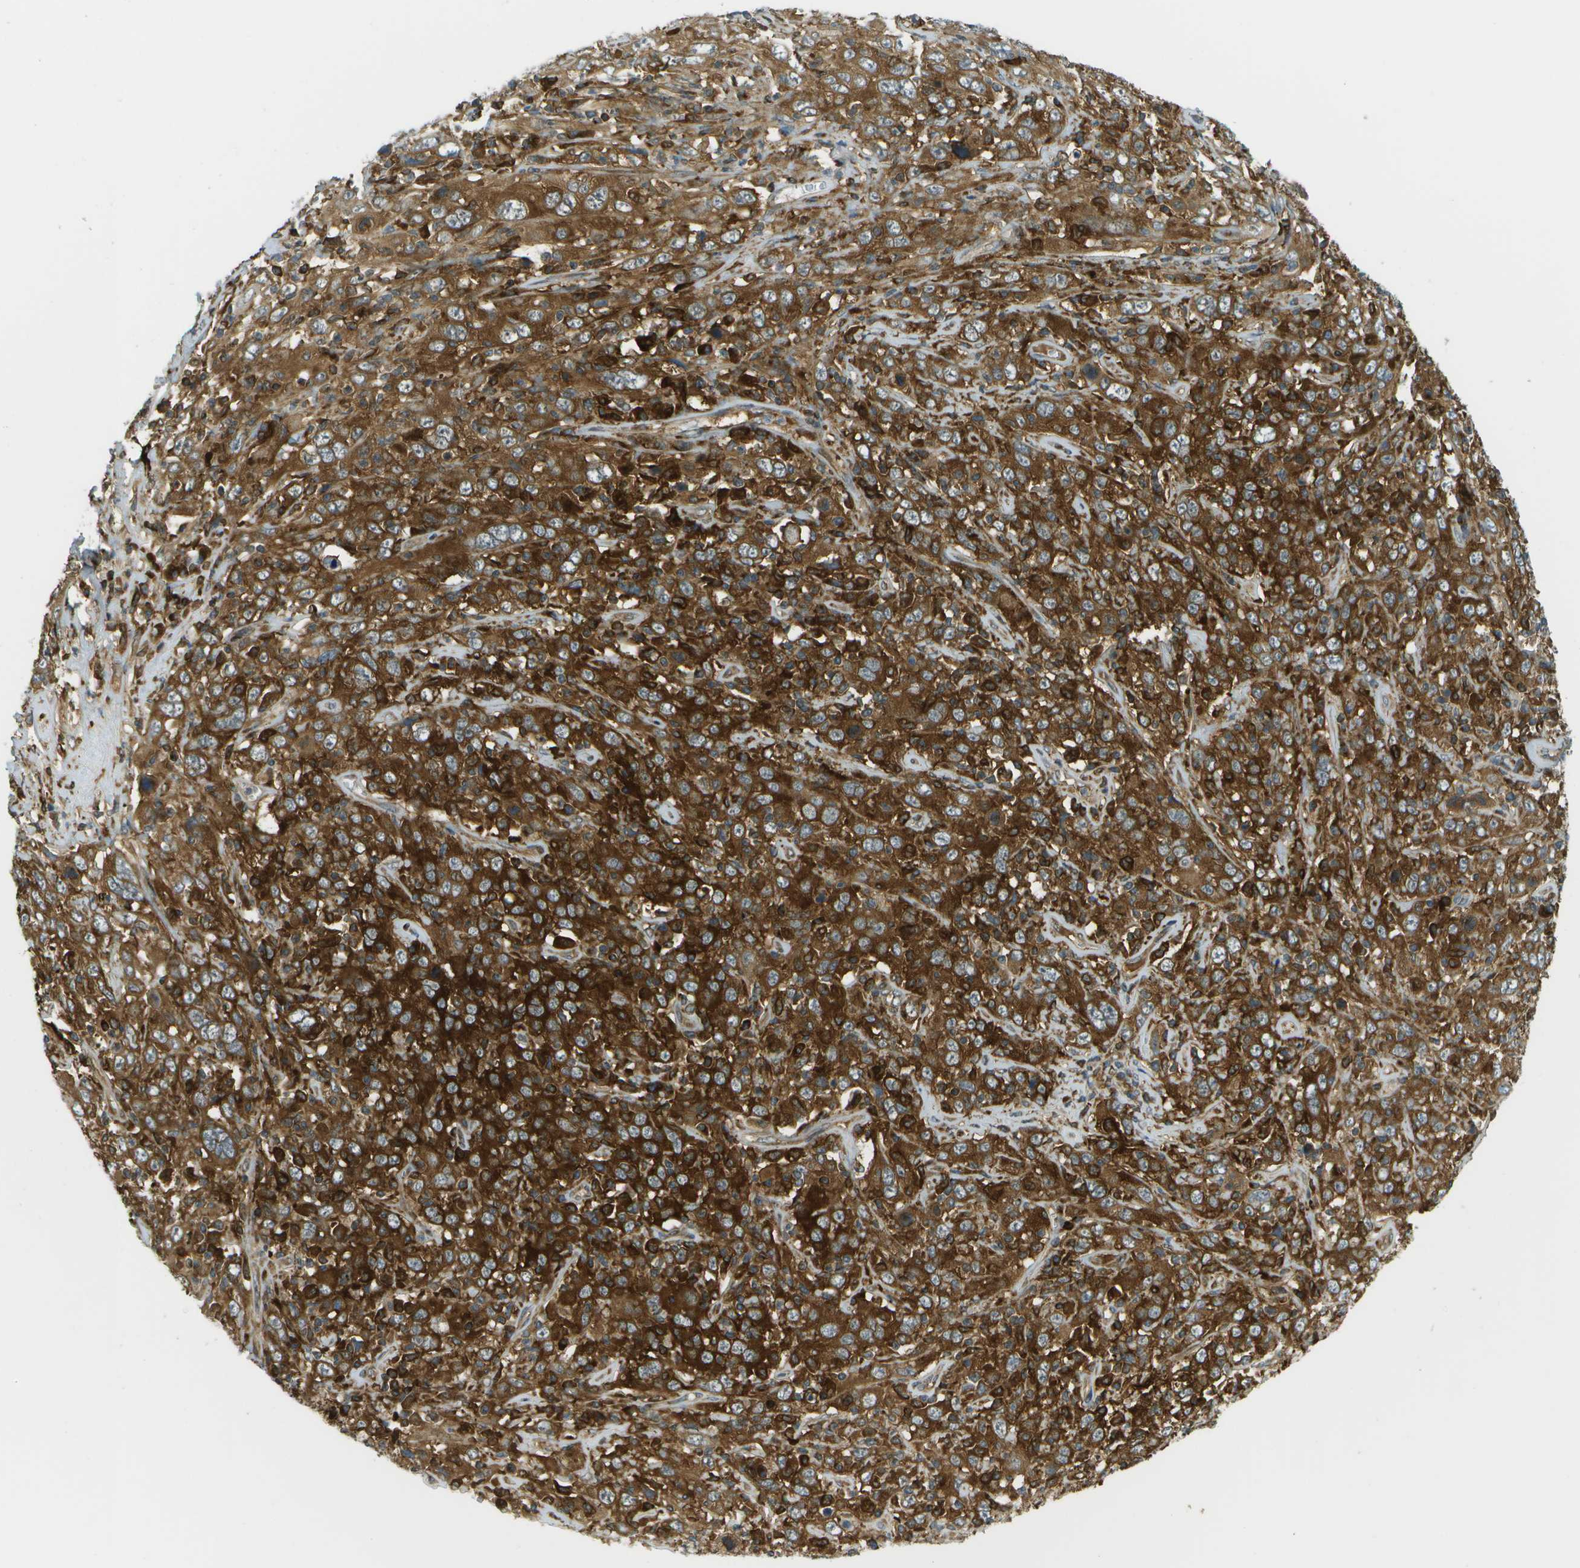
{"staining": {"intensity": "moderate", "quantity": ">75%", "location": "cytoplasmic/membranous"}, "tissue": "cervical cancer", "cell_type": "Tumor cells", "image_type": "cancer", "snomed": [{"axis": "morphology", "description": "Squamous cell carcinoma, NOS"}, {"axis": "topography", "description": "Cervix"}], "caption": "Brown immunohistochemical staining in human cervical squamous cell carcinoma exhibits moderate cytoplasmic/membranous staining in approximately >75% of tumor cells.", "gene": "TMTC1", "patient": {"sex": "female", "age": 46}}